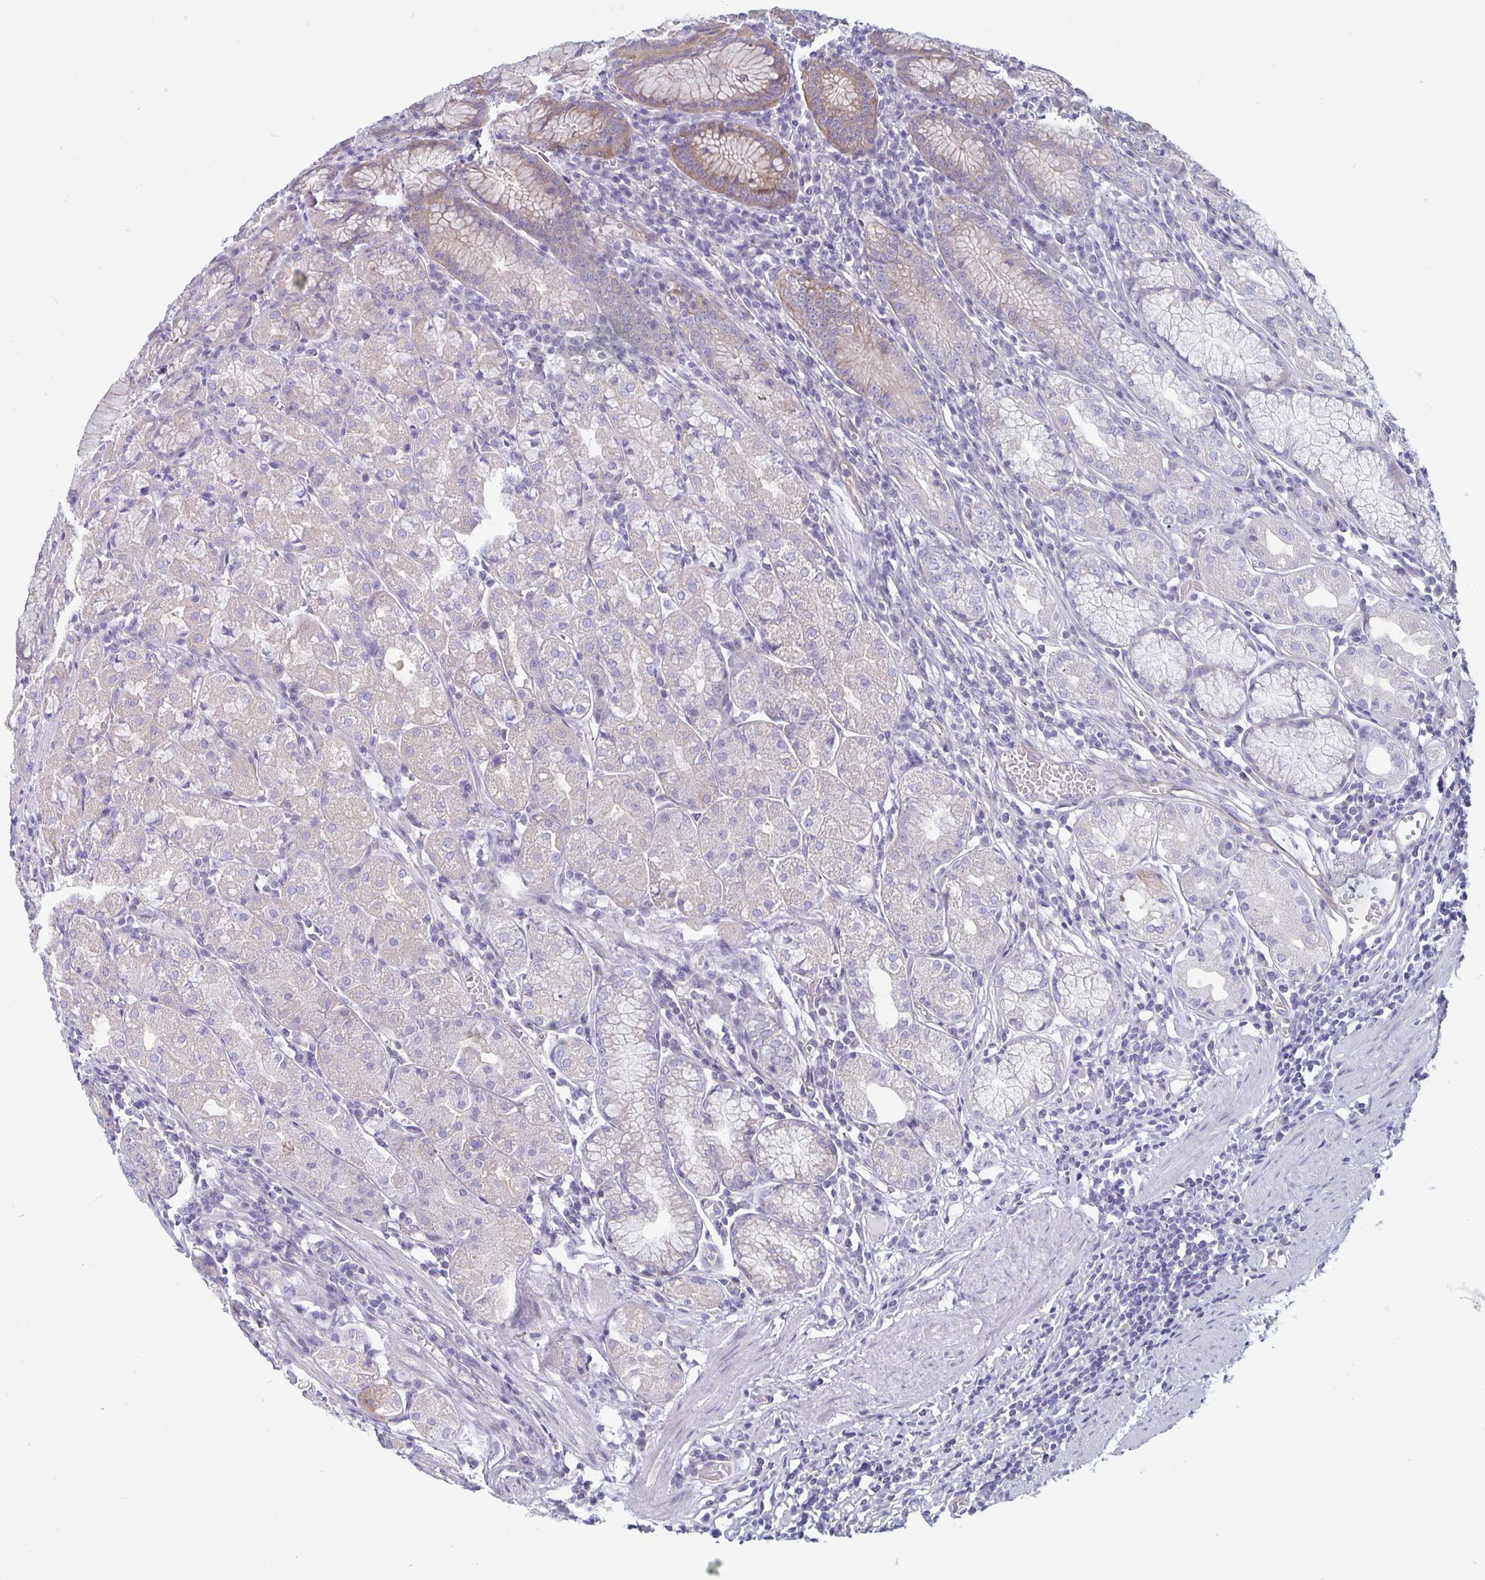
{"staining": {"intensity": "moderate", "quantity": "<25%", "location": "cytoplasmic/membranous"}, "tissue": "stomach", "cell_type": "Glandular cells", "image_type": "normal", "snomed": [{"axis": "morphology", "description": "Normal tissue, NOS"}, {"axis": "topography", "description": "Stomach"}], "caption": "Stomach stained with immunohistochemistry exhibits moderate cytoplasmic/membranous staining in about <25% of glandular cells. The staining was performed using DAB (3,3'-diaminobenzidine) to visualize the protein expression in brown, while the nuclei were stained in blue with hematoxylin (Magnification: 20x).", "gene": "PLCB3", "patient": {"sex": "male", "age": 55}}